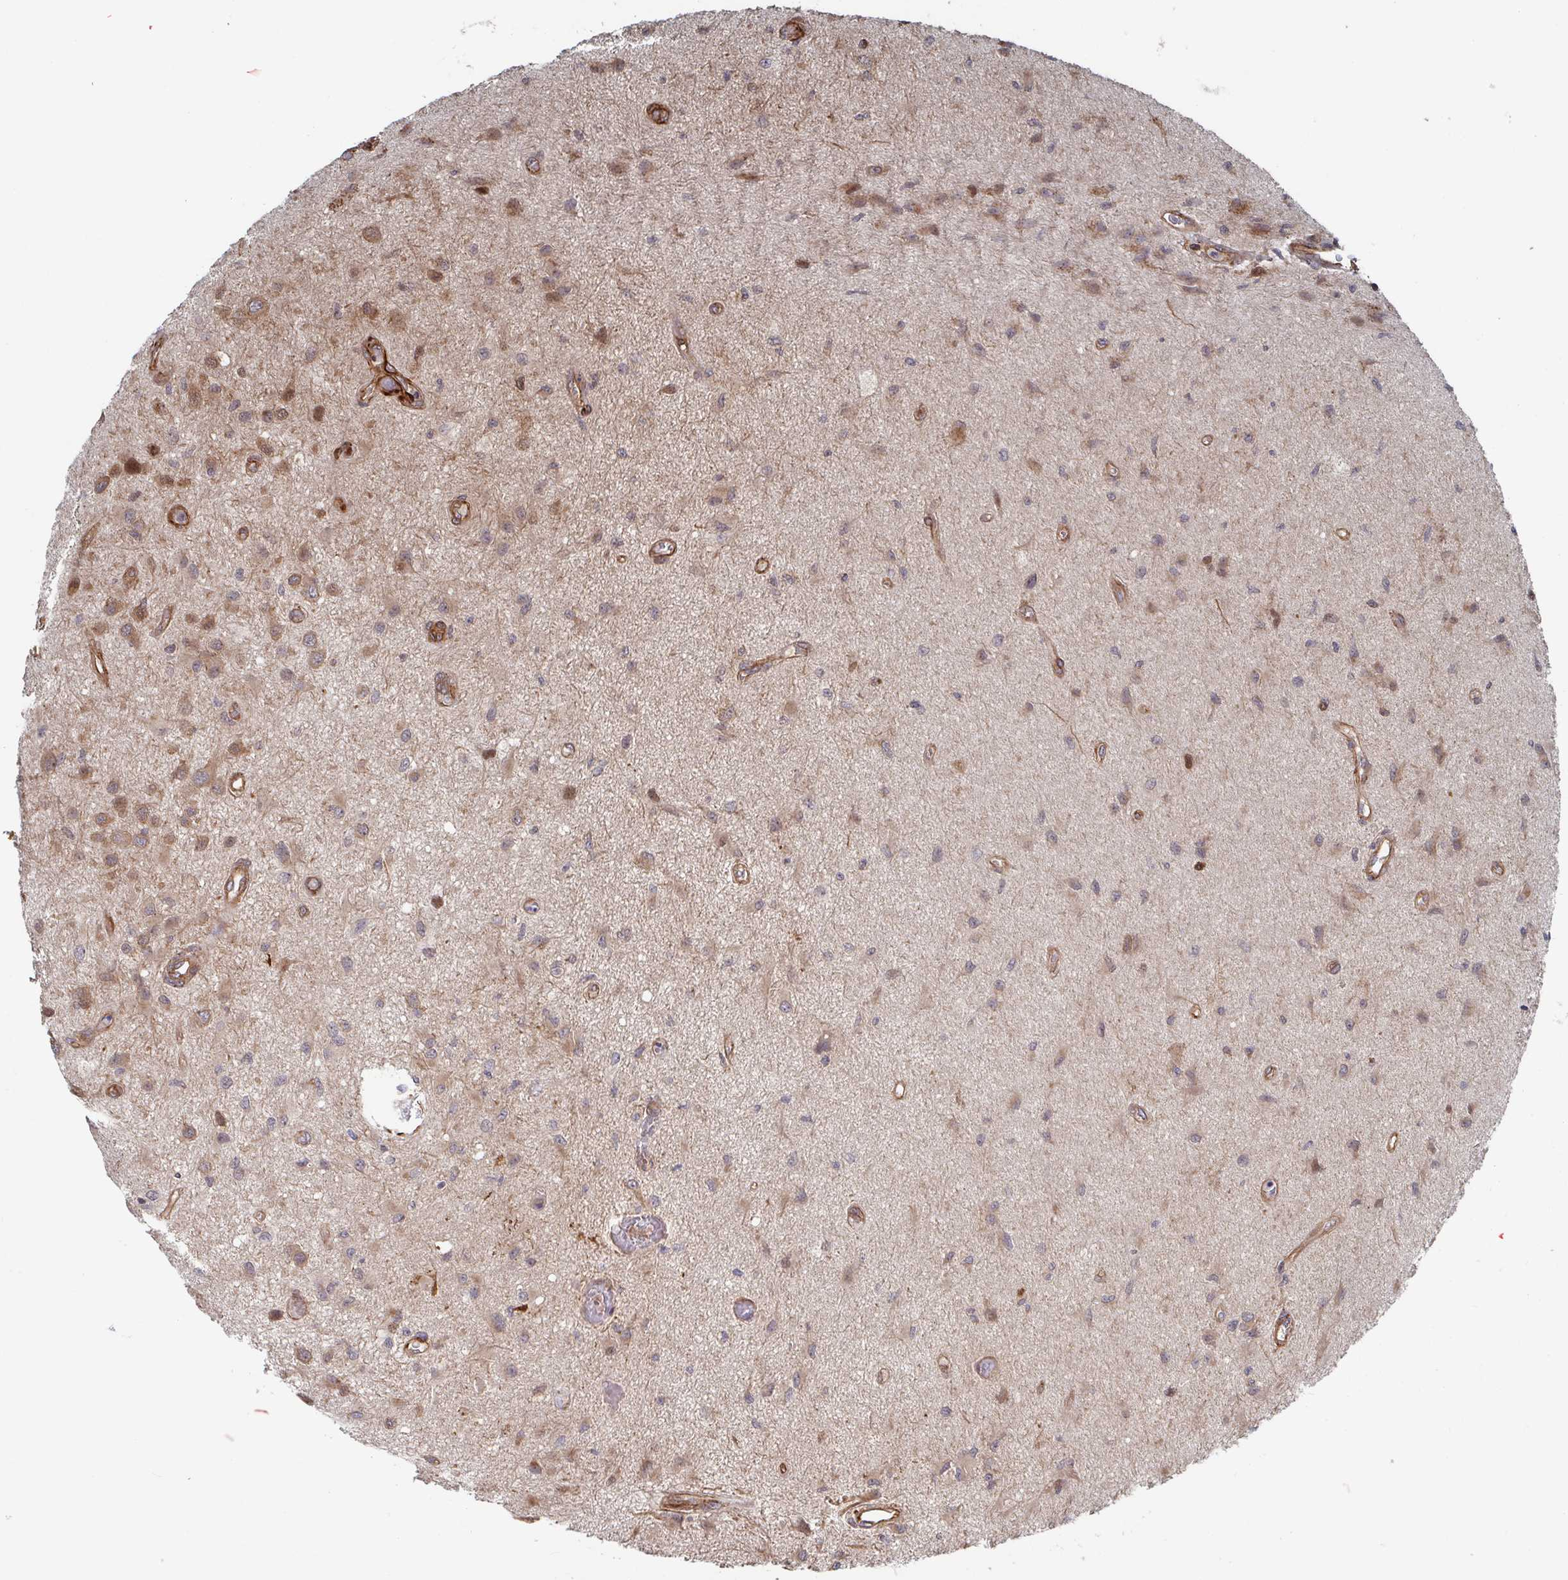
{"staining": {"intensity": "weak", "quantity": "25%-75%", "location": "cytoplasmic/membranous"}, "tissue": "glioma", "cell_type": "Tumor cells", "image_type": "cancer", "snomed": [{"axis": "morphology", "description": "Glioma, malignant, High grade"}, {"axis": "topography", "description": "Brain"}], "caption": "Tumor cells demonstrate low levels of weak cytoplasmic/membranous staining in about 25%-75% of cells in malignant glioma (high-grade). The staining was performed using DAB (3,3'-diaminobenzidine), with brown indicating positive protein expression. Nuclei are stained blue with hematoxylin.", "gene": "DVL3", "patient": {"sex": "male", "age": 67}}